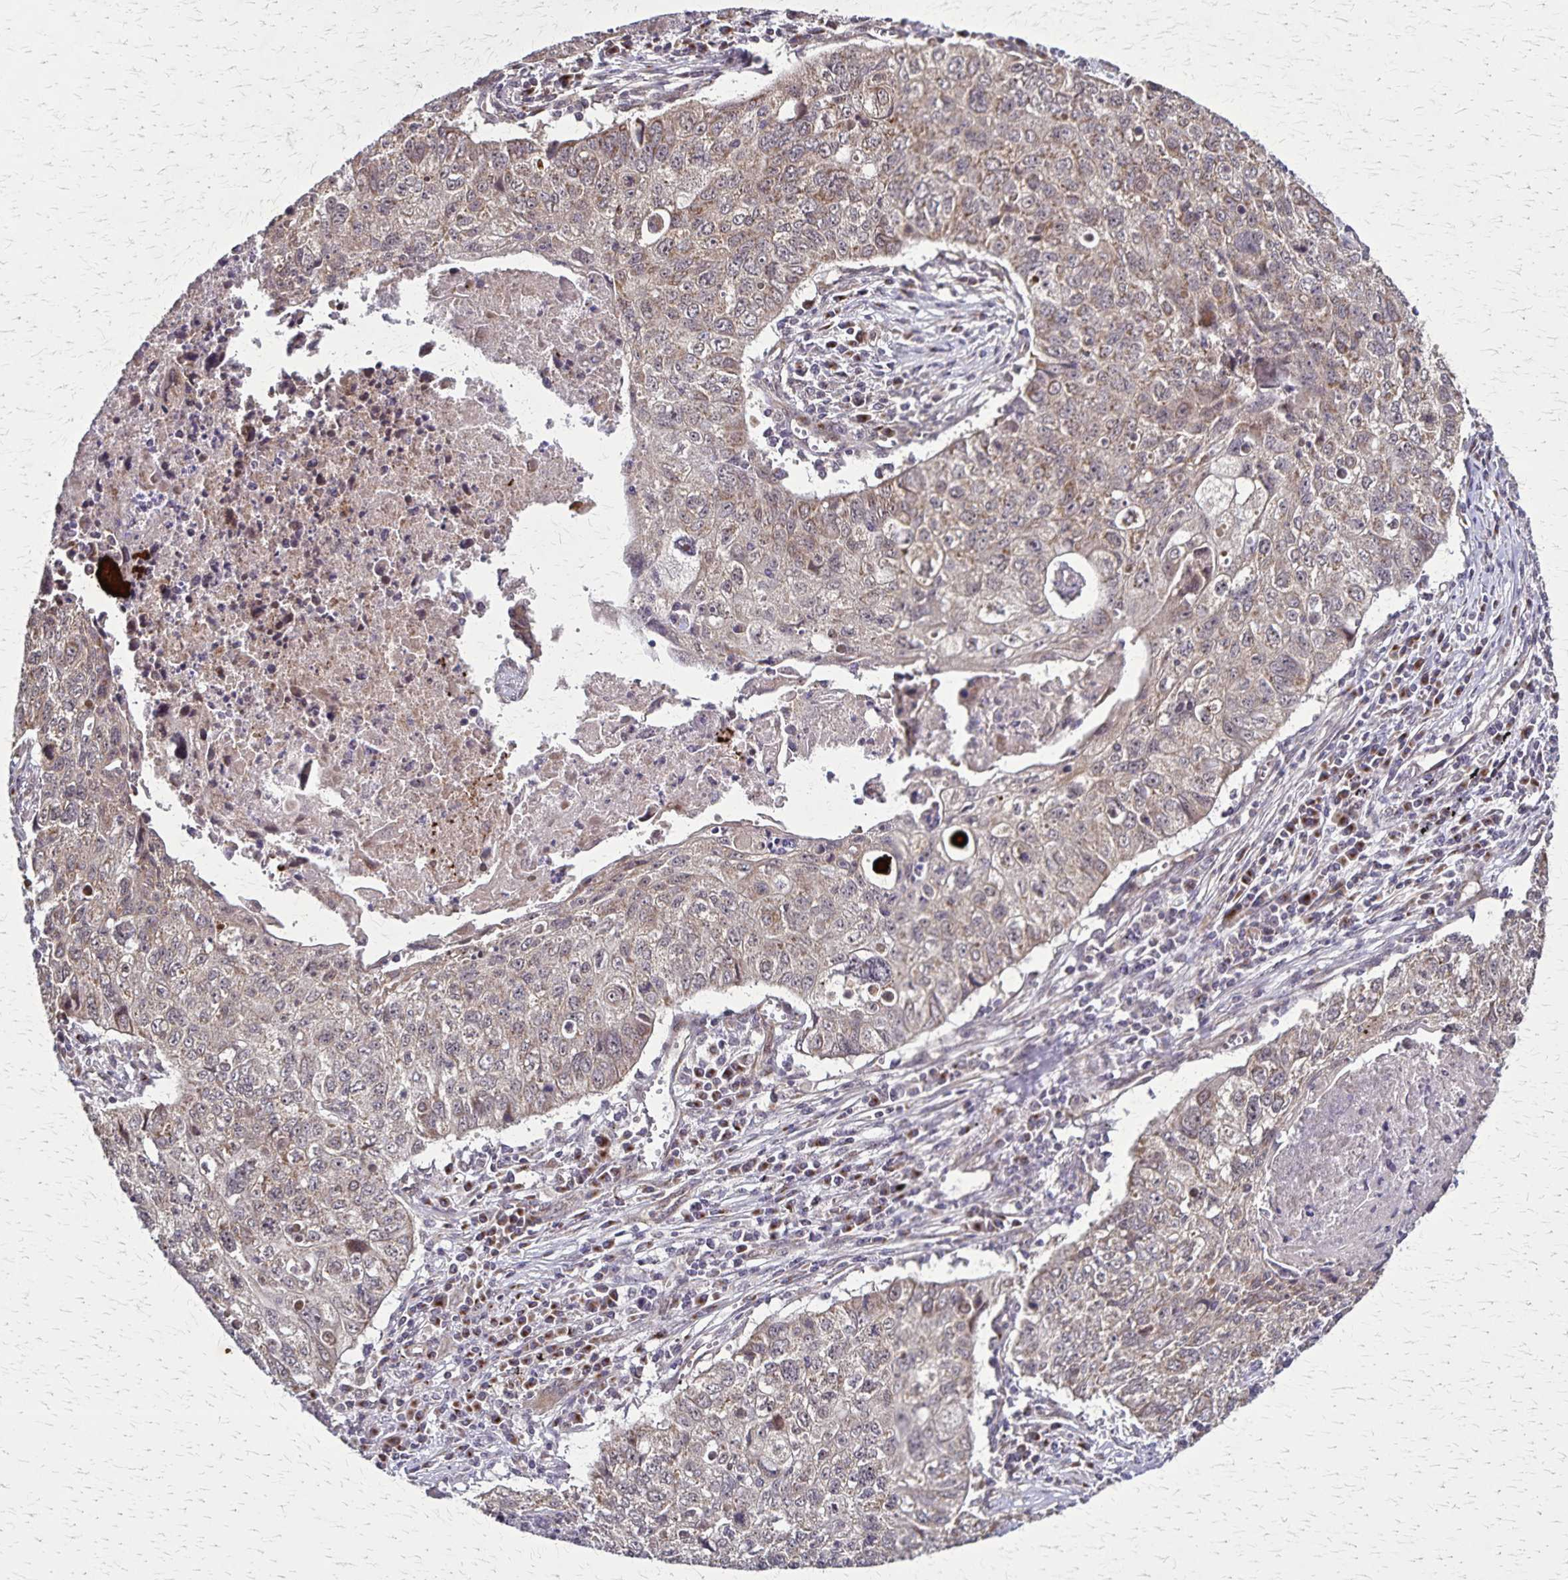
{"staining": {"intensity": "weak", "quantity": ">75%", "location": "cytoplasmic/membranous"}, "tissue": "lung cancer", "cell_type": "Tumor cells", "image_type": "cancer", "snomed": [{"axis": "morphology", "description": "Normal morphology"}, {"axis": "morphology", "description": "Aneuploidy"}, {"axis": "morphology", "description": "Squamous cell carcinoma, NOS"}, {"axis": "topography", "description": "Lymph node"}, {"axis": "topography", "description": "Lung"}], "caption": "An immunohistochemistry micrograph of tumor tissue is shown. Protein staining in brown labels weak cytoplasmic/membranous positivity in lung cancer within tumor cells.", "gene": "NFS1", "patient": {"sex": "female", "age": 76}}